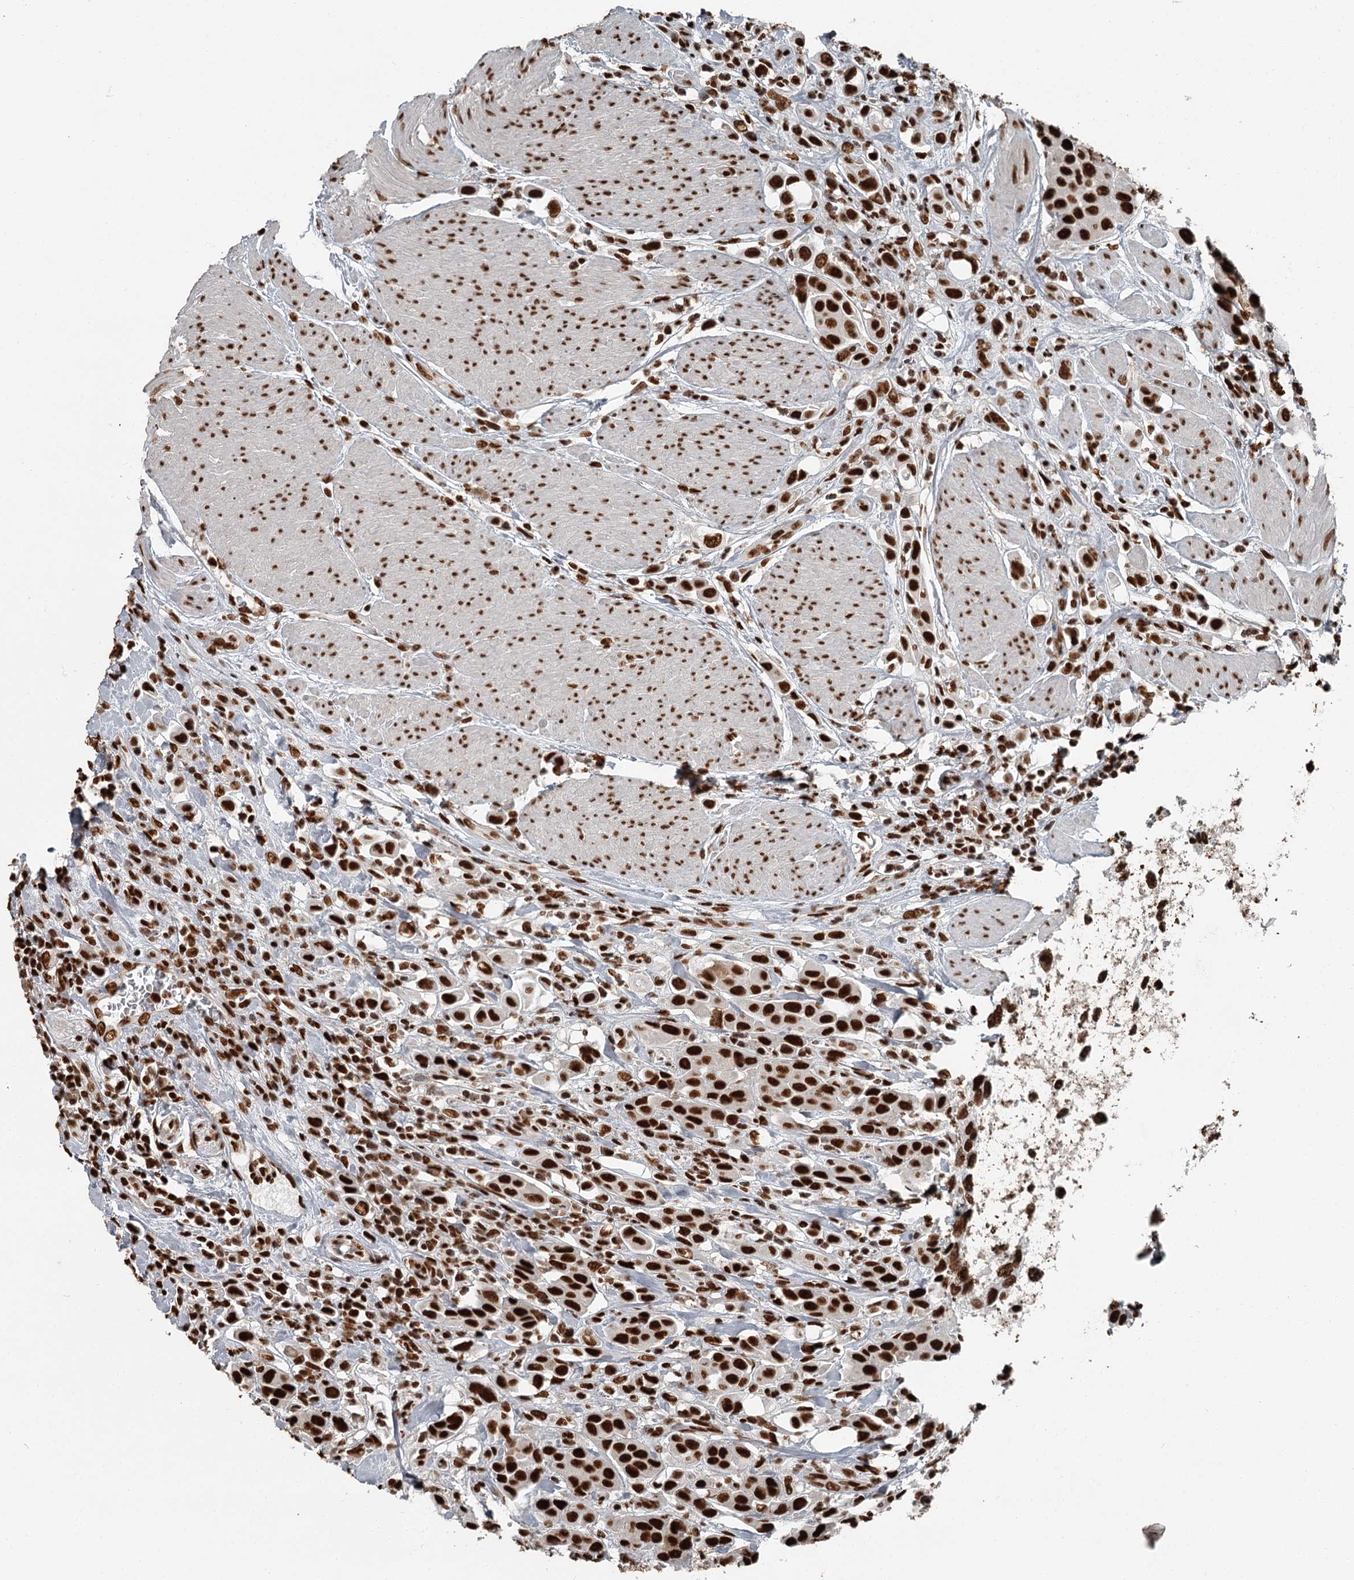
{"staining": {"intensity": "strong", "quantity": ">75%", "location": "nuclear"}, "tissue": "urothelial cancer", "cell_type": "Tumor cells", "image_type": "cancer", "snomed": [{"axis": "morphology", "description": "Urothelial carcinoma, High grade"}, {"axis": "topography", "description": "Urinary bladder"}], "caption": "Strong nuclear expression is seen in approximately >75% of tumor cells in urothelial carcinoma (high-grade). (Stains: DAB (3,3'-diaminobenzidine) in brown, nuclei in blue, Microscopy: brightfield microscopy at high magnification).", "gene": "RBBP7", "patient": {"sex": "male", "age": 50}}